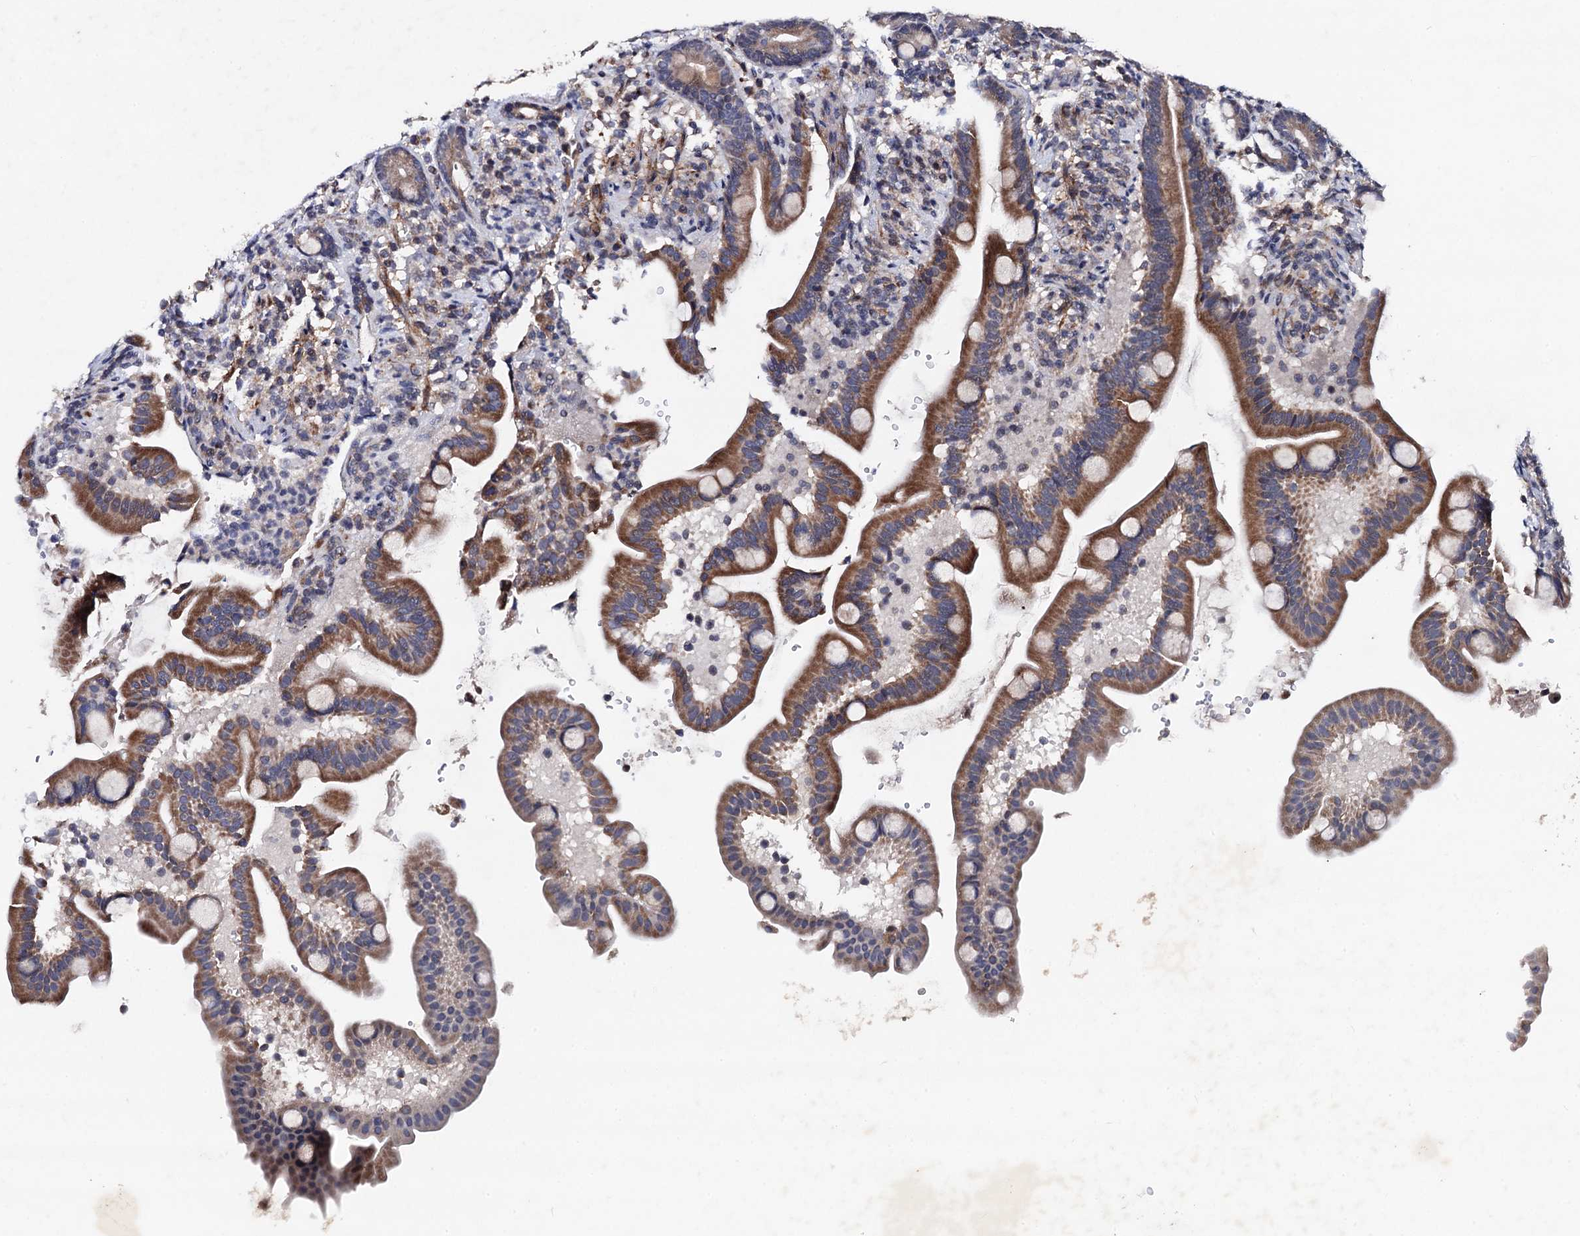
{"staining": {"intensity": "moderate", "quantity": "25%-75%", "location": "cytoplasmic/membranous"}, "tissue": "duodenum", "cell_type": "Glandular cells", "image_type": "normal", "snomed": [{"axis": "morphology", "description": "Normal tissue, NOS"}, {"axis": "topography", "description": "Duodenum"}], "caption": "This is a histology image of immunohistochemistry (IHC) staining of normal duodenum, which shows moderate staining in the cytoplasmic/membranous of glandular cells.", "gene": "PPTC7", "patient": {"sex": "male", "age": 54}}